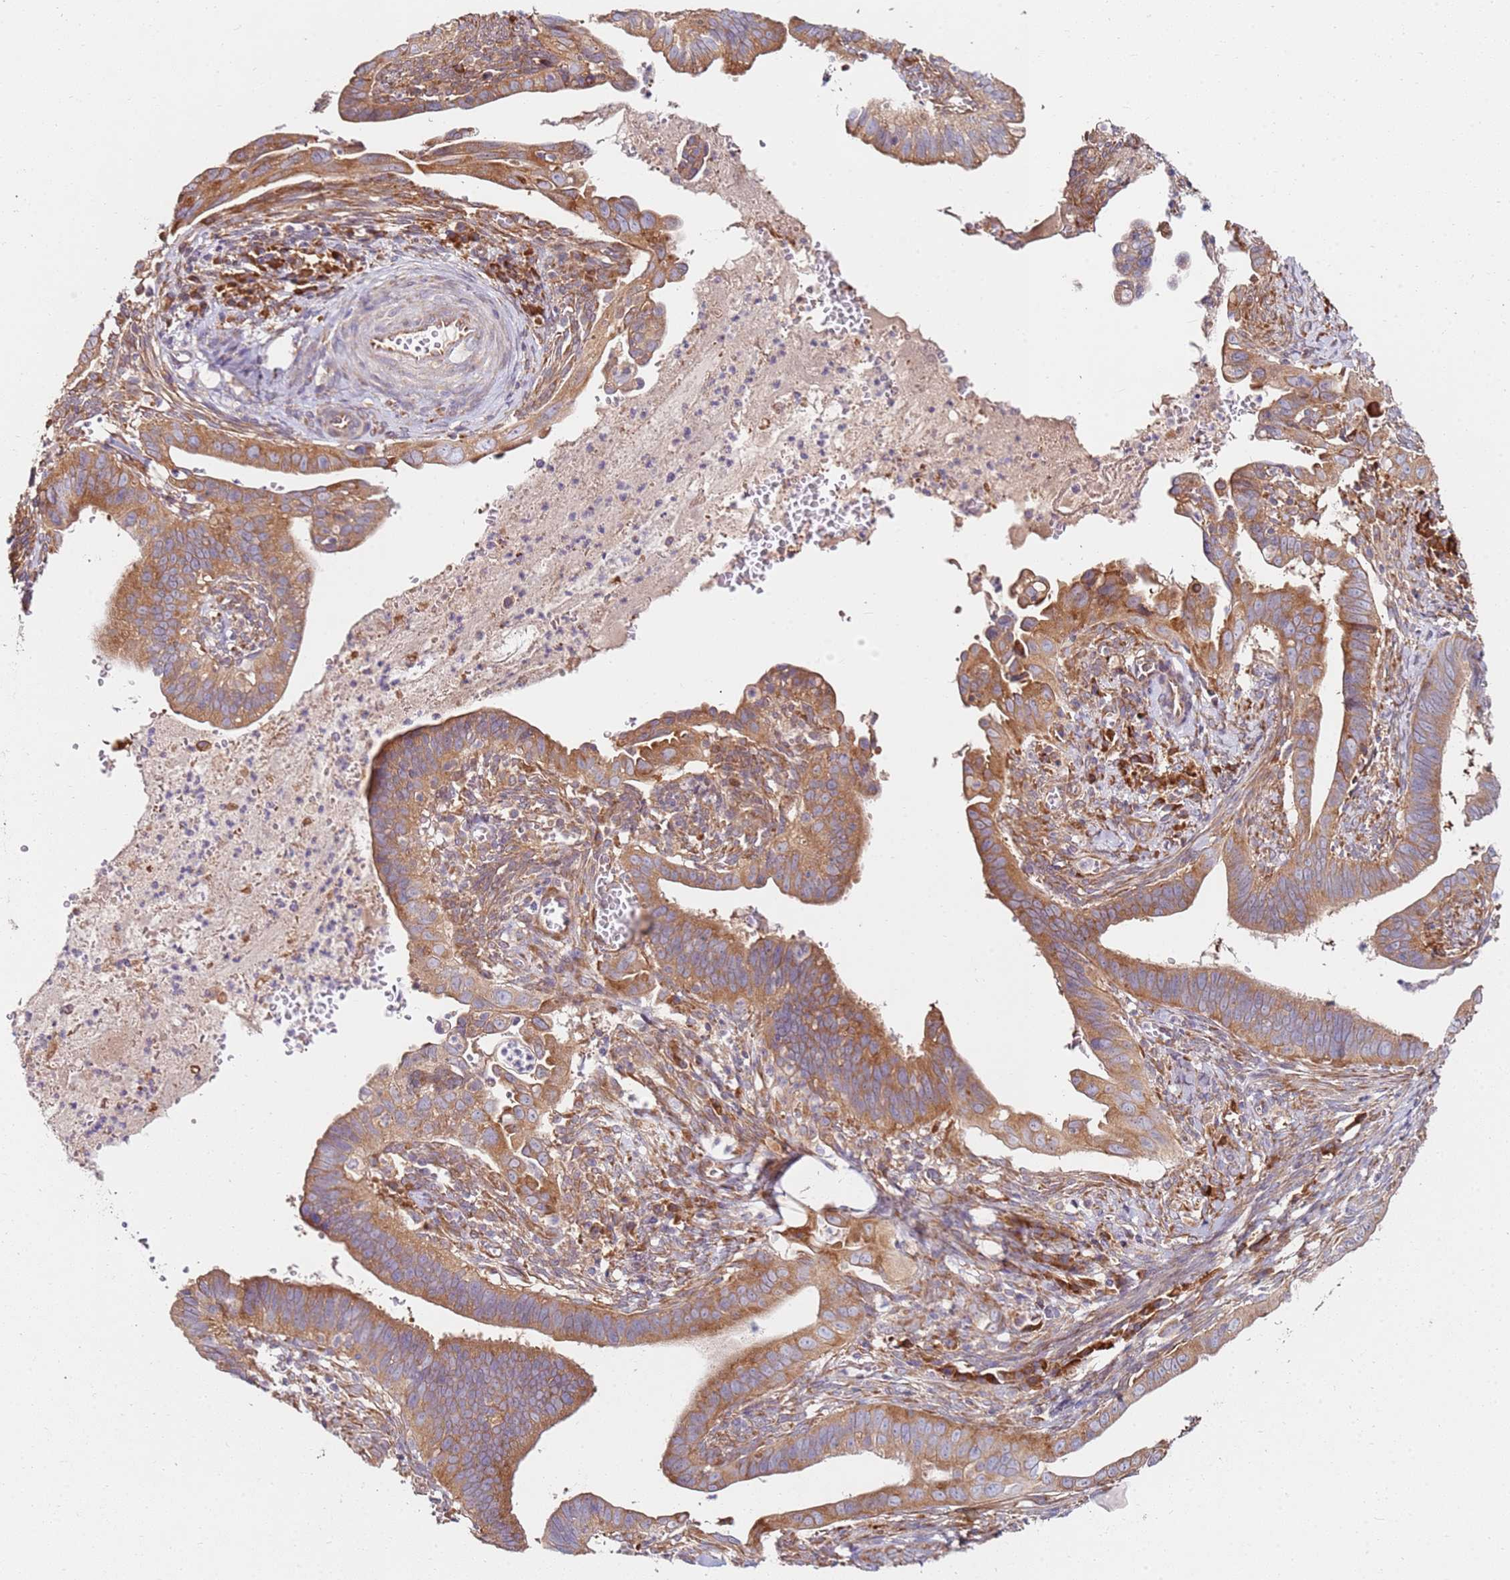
{"staining": {"intensity": "moderate", "quantity": ">75%", "location": "cytoplasmic/membranous"}, "tissue": "cervical cancer", "cell_type": "Tumor cells", "image_type": "cancer", "snomed": [{"axis": "morphology", "description": "Adenocarcinoma, NOS"}, {"axis": "topography", "description": "Cervix"}], "caption": "High-magnification brightfield microscopy of cervical adenocarcinoma stained with DAB (3,3'-diaminobenzidine) (brown) and counterstained with hematoxylin (blue). tumor cells exhibit moderate cytoplasmic/membranous expression is appreciated in approximately>75% of cells.", "gene": "RPS3A", "patient": {"sex": "female", "age": 42}}